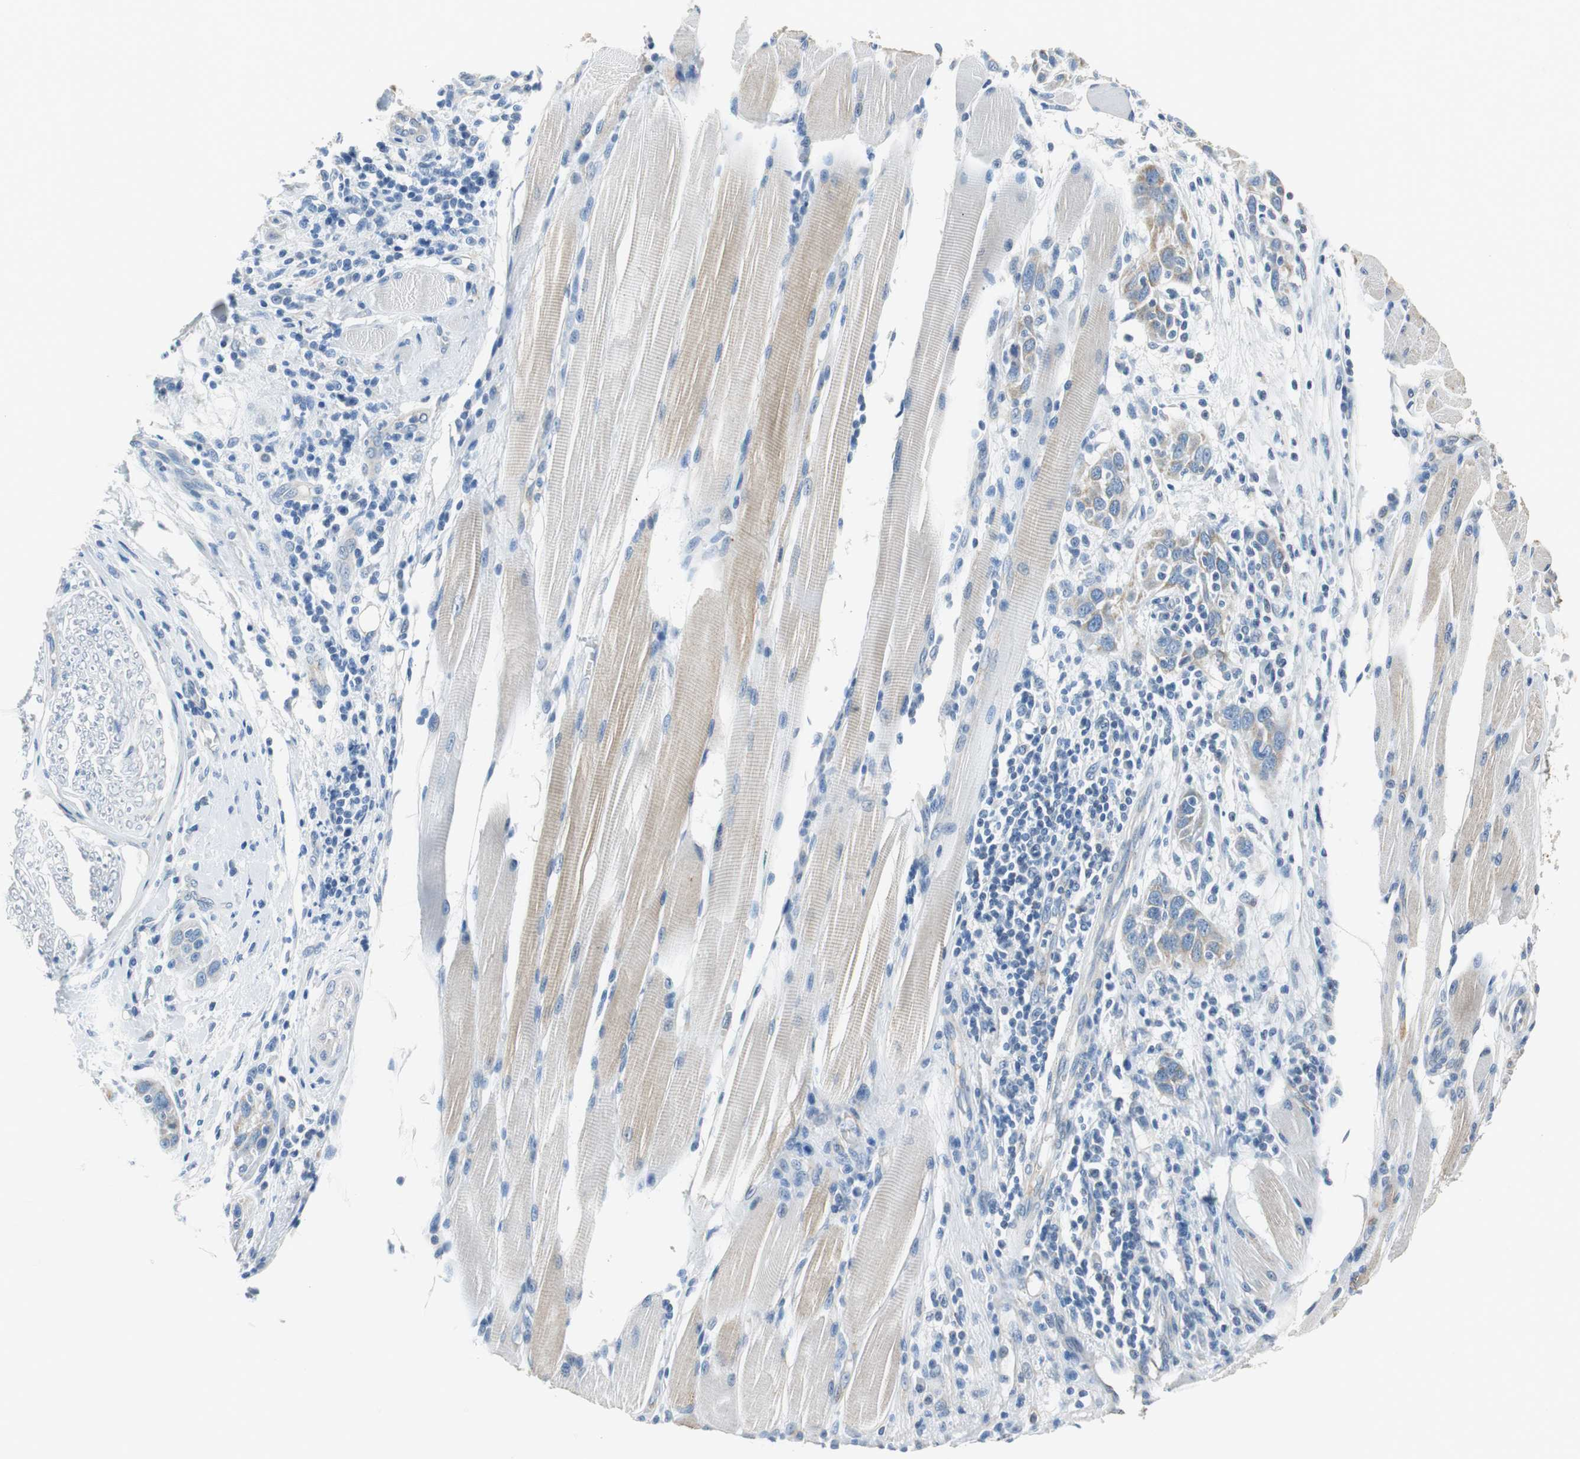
{"staining": {"intensity": "moderate", "quantity": "25%-75%", "location": "cytoplasmic/membranous"}, "tissue": "head and neck cancer", "cell_type": "Tumor cells", "image_type": "cancer", "snomed": [{"axis": "morphology", "description": "Normal tissue, NOS"}, {"axis": "morphology", "description": "Squamous cell carcinoma, NOS"}, {"axis": "topography", "description": "Oral tissue"}, {"axis": "topography", "description": "Head-Neck"}], "caption": "IHC image of neoplastic tissue: head and neck cancer (squamous cell carcinoma) stained using IHC shows medium levels of moderate protein expression localized specifically in the cytoplasmic/membranous of tumor cells, appearing as a cytoplasmic/membranous brown color.", "gene": "ALDH4A1", "patient": {"sex": "female", "age": 50}}